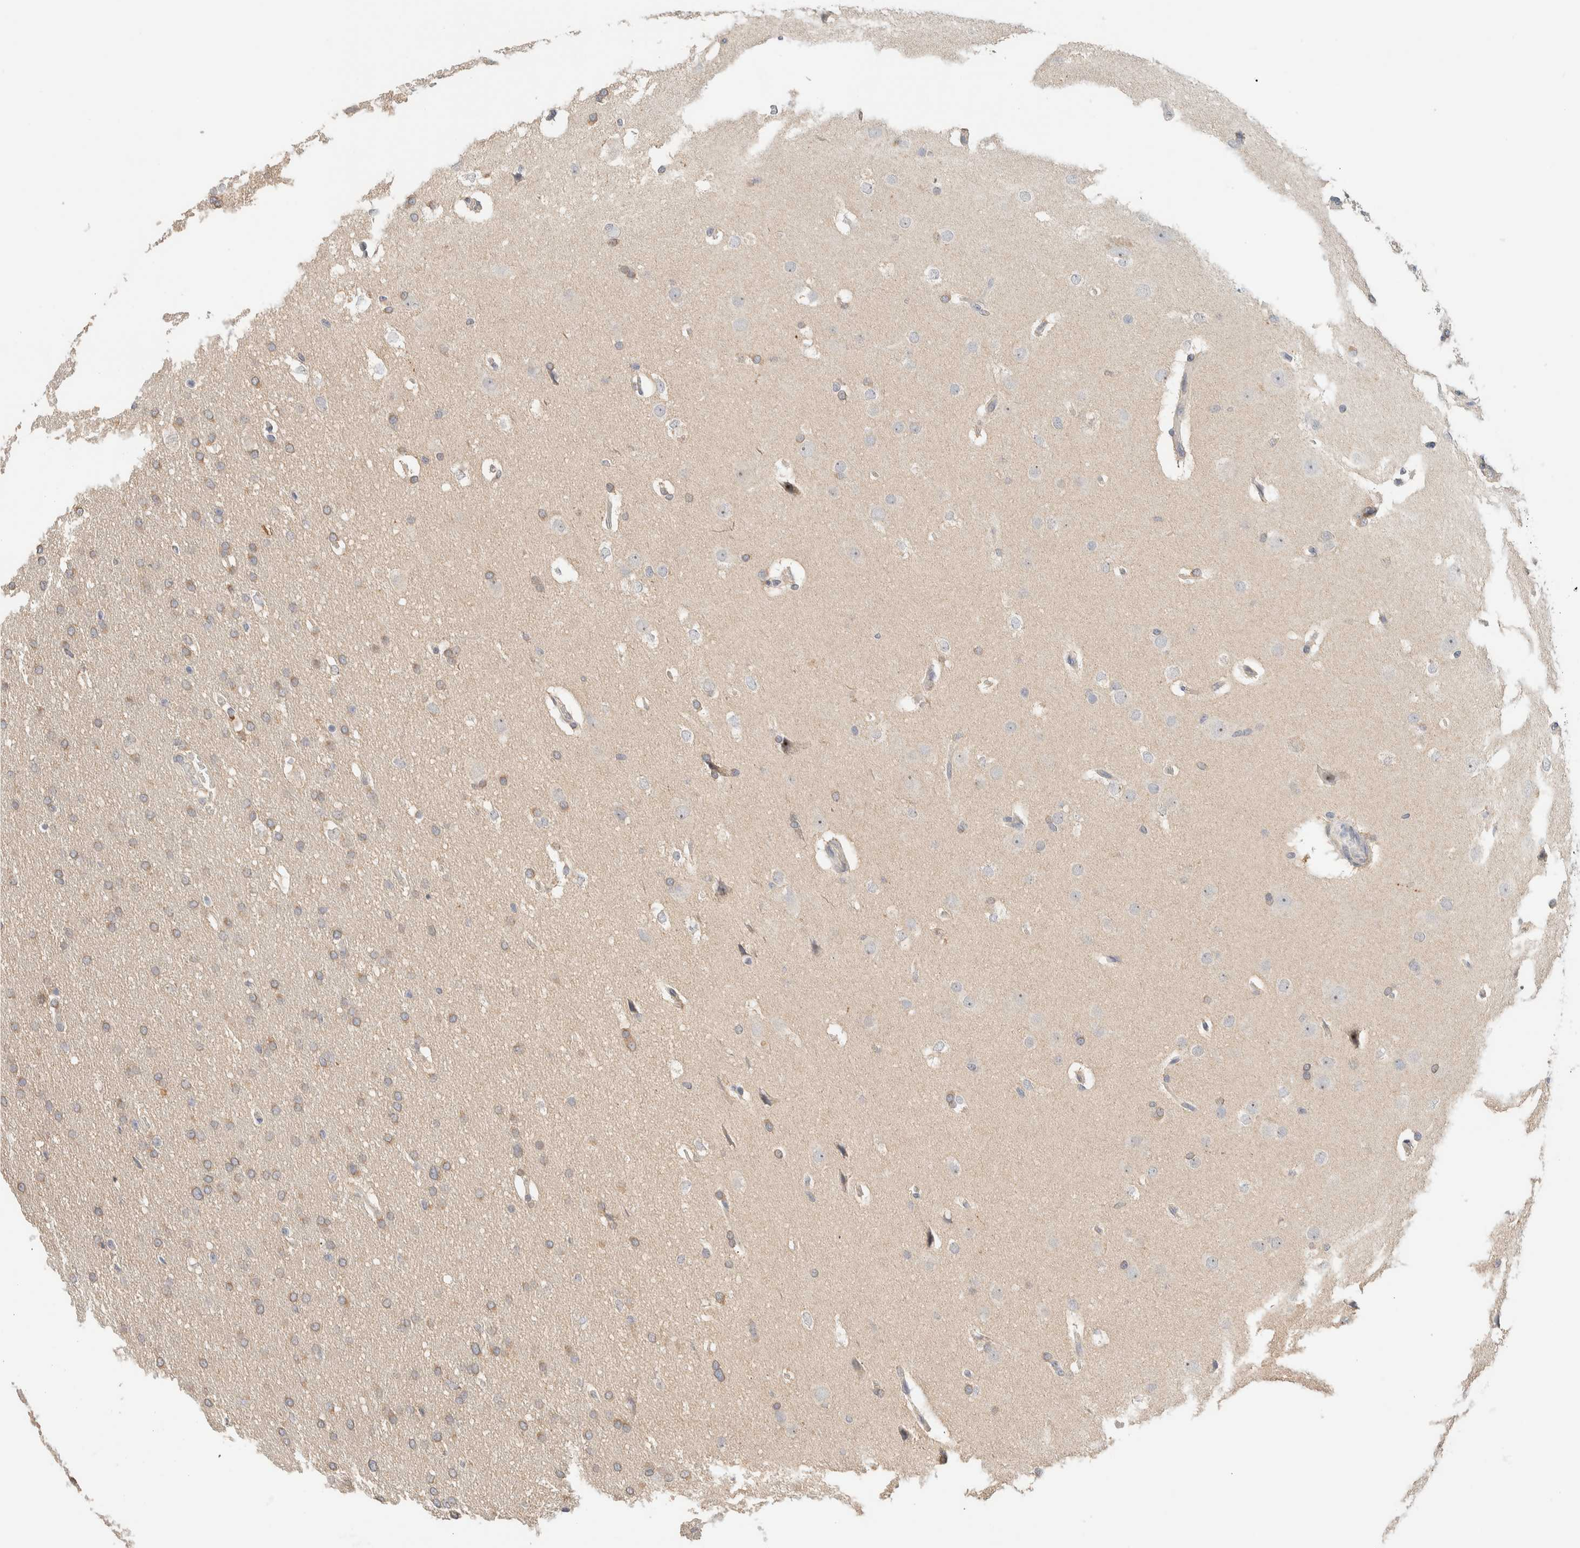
{"staining": {"intensity": "weak", "quantity": ">75%", "location": "cytoplasmic/membranous"}, "tissue": "glioma", "cell_type": "Tumor cells", "image_type": "cancer", "snomed": [{"axis": "morphology", "description": "Glioma, malignant, Low grade"}, {"axis": "topography", "description": "Brain"}], "caption": "The histopathology image reveals immunohistochemical staining of low-grade glioma (malignant). There is weak cytoplasmic/membranous positivity is appreciated in about >75% of tumor cells.", "gene": "HDHD3", "patient": {"sex": "female", "age": 37}}